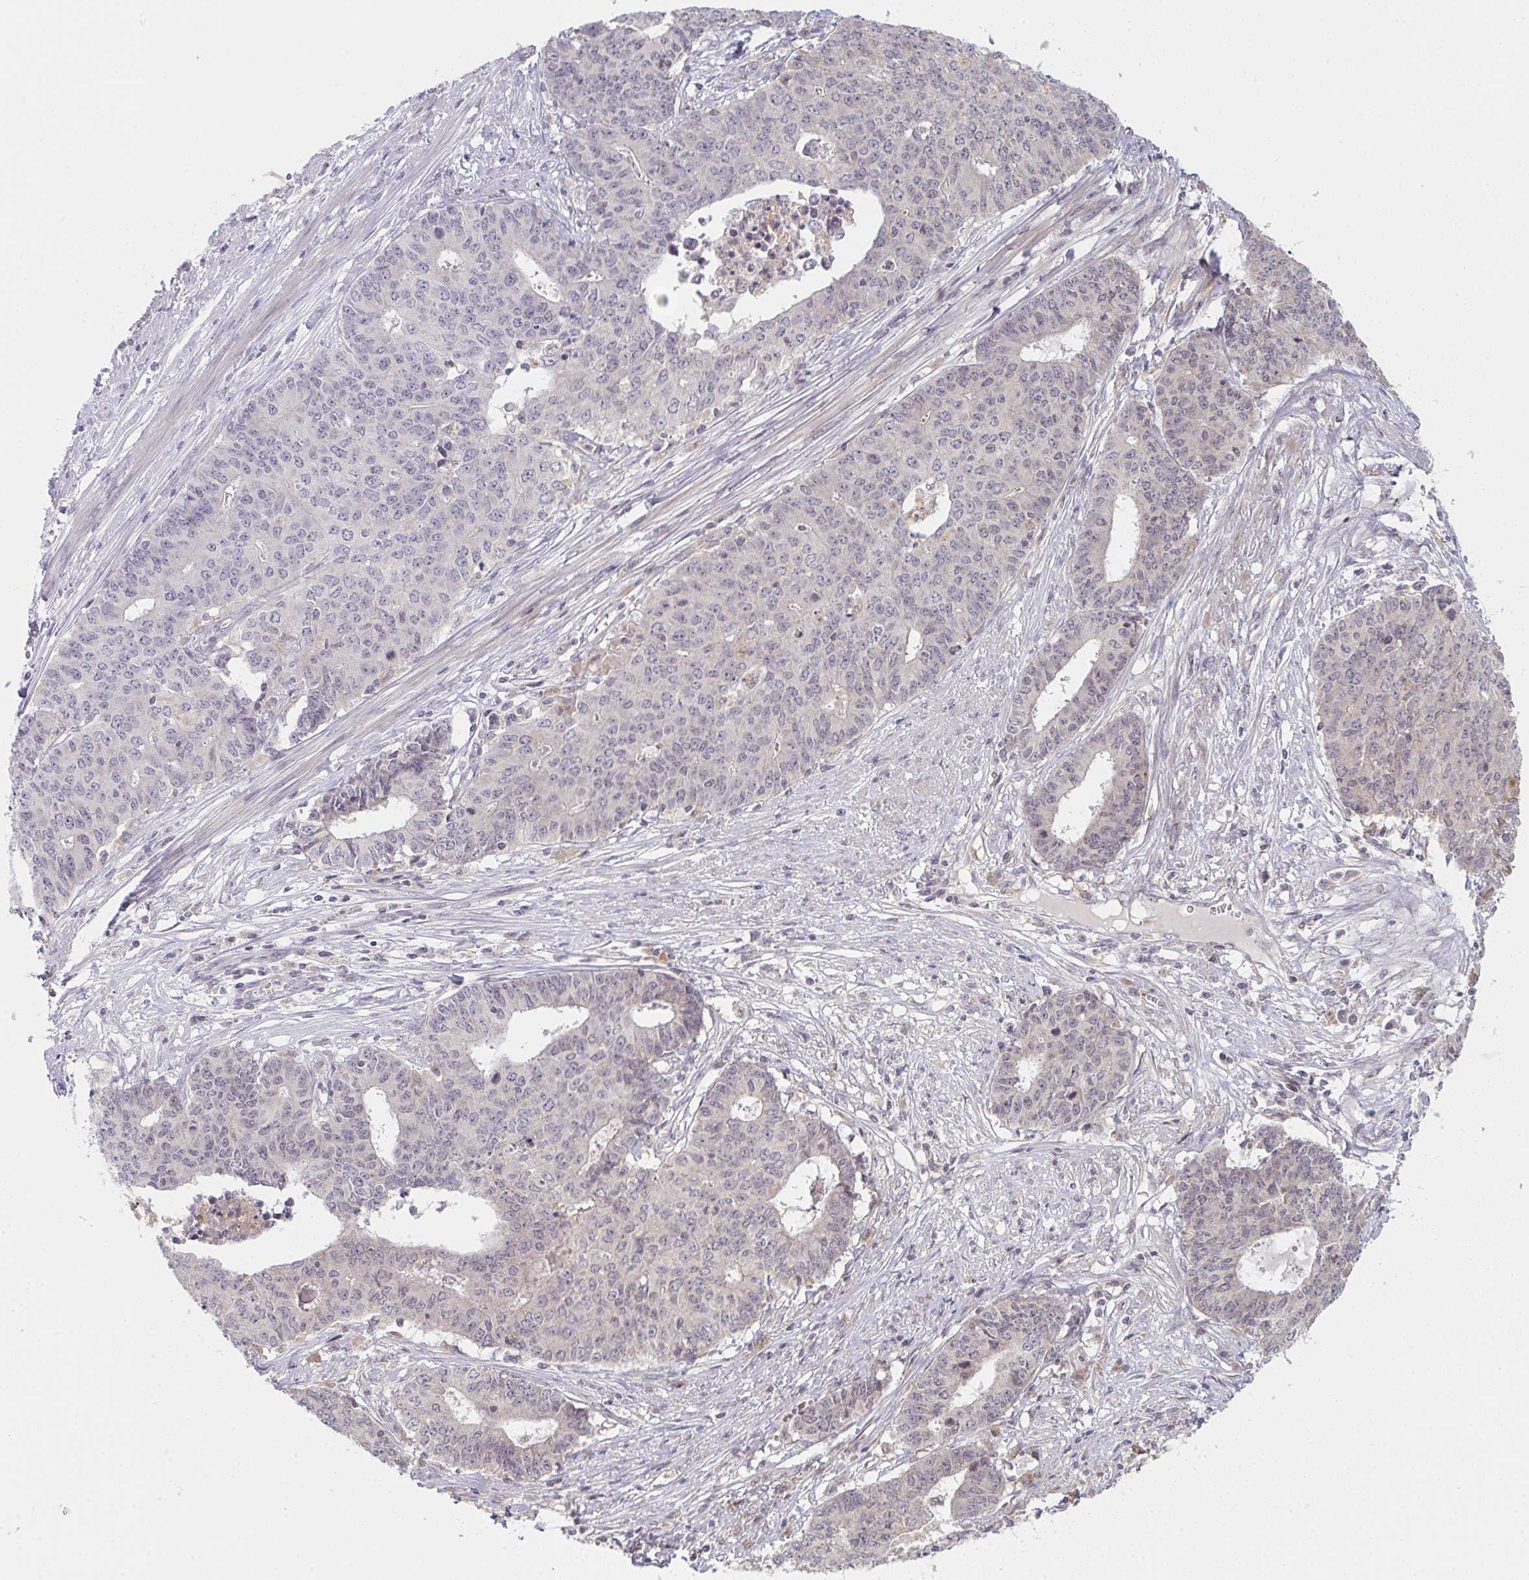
{"staining": {"intensity": "negative", "quantity": "none", "location": "none"}, "tissue": "endometrial cancer", "cell_type": "Tumor cells", "image_type": "cancer", "snomed": [{"axis": "morphology", "description": "Adenocarcinoma, NOS"}, {"axis": "topography", "description": "Endometrium"}], "caption": "Immunohistochemical staining of human endometrial cancer (adenocarcinoma) shows no significant staining in tumor cells.", "gene": "DCST1", "patient": {"sex": "female", "age": 59}}